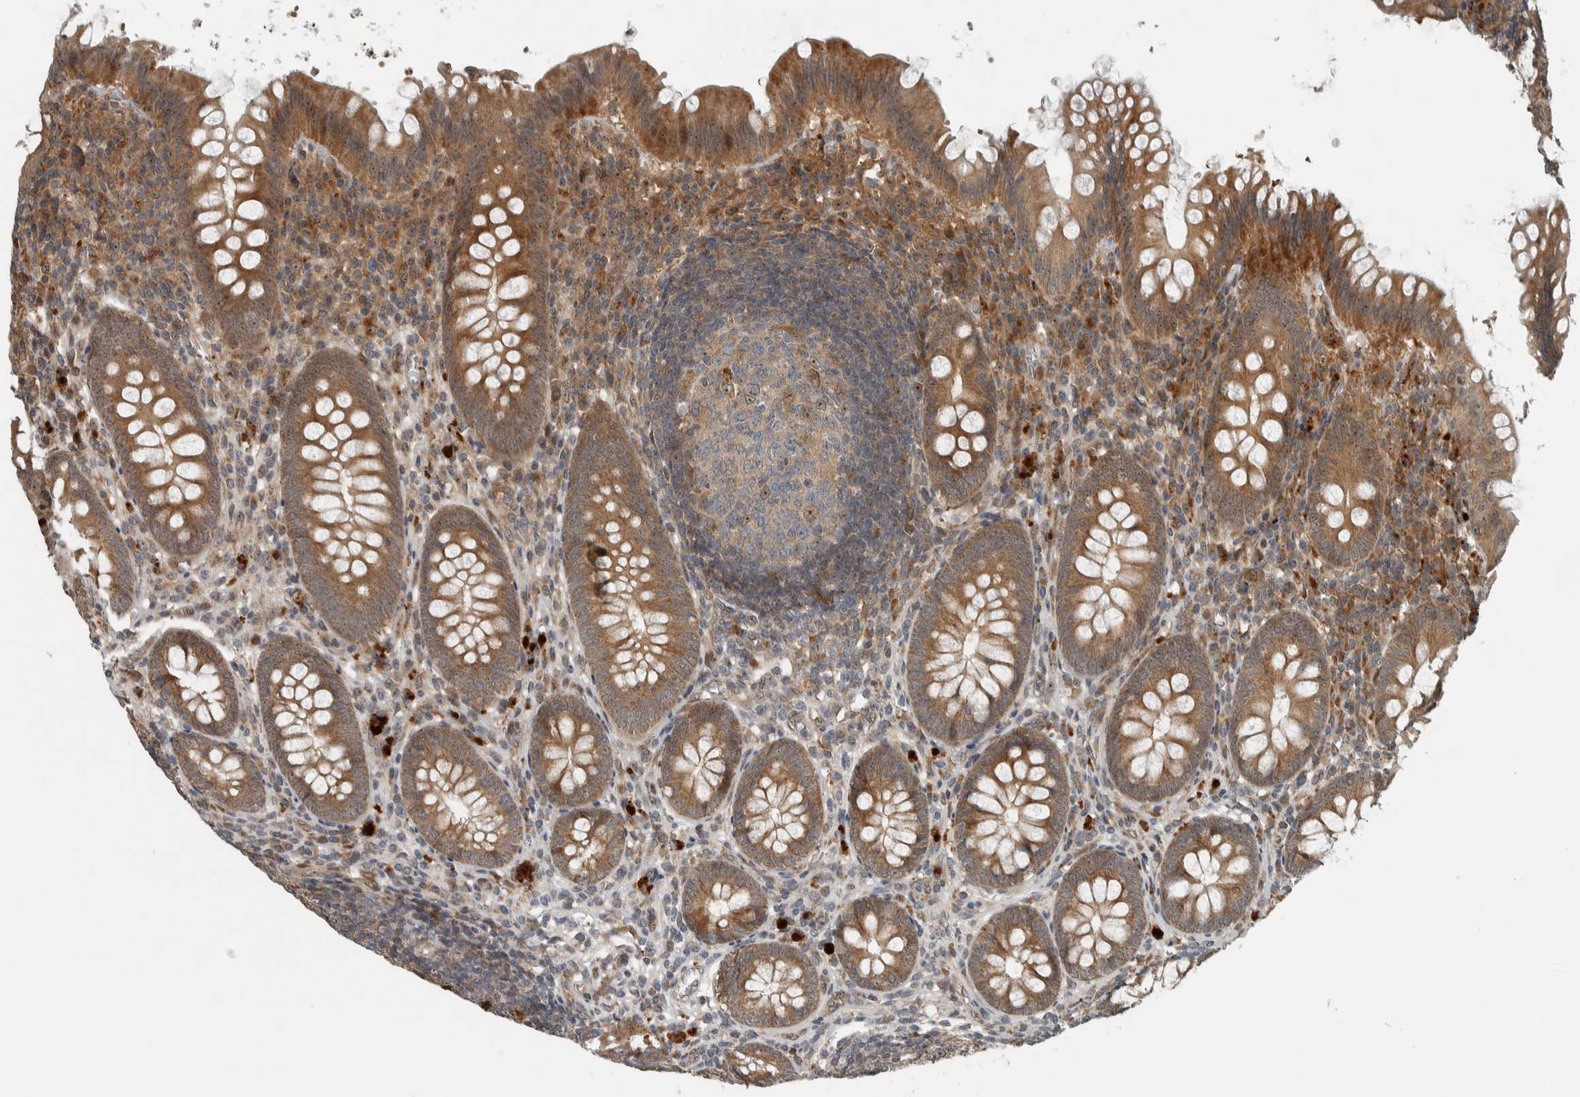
{"staining": {"intensity": "moderate", "quantity": ">75%", "location": "cytoplasmic/membranous"}, "tissue": "appendix", "cell_type": "Glandular cells", "image_type": "normal", "snomed": [{"axis": "morphology", "description": "Normal tissue, NOS"}, {"axis": "topography", "description": "Appendix"}], "caption": "Immunohistochemistry (IHC) staining of normal appendix, which displays medium levels of moderate cytoplasmic/membranous positivity in about >75% of glandular cells indicating moderate cytoplasmic/membranous protein staining. The staining was performed using DAB (3,3'-diaminobenzidine) (brown) for protein detection and nuclei were counterstained in hematoxylin (blue).", "gene": "XPO5", "patient": {"sex": "male", "age": 56}}